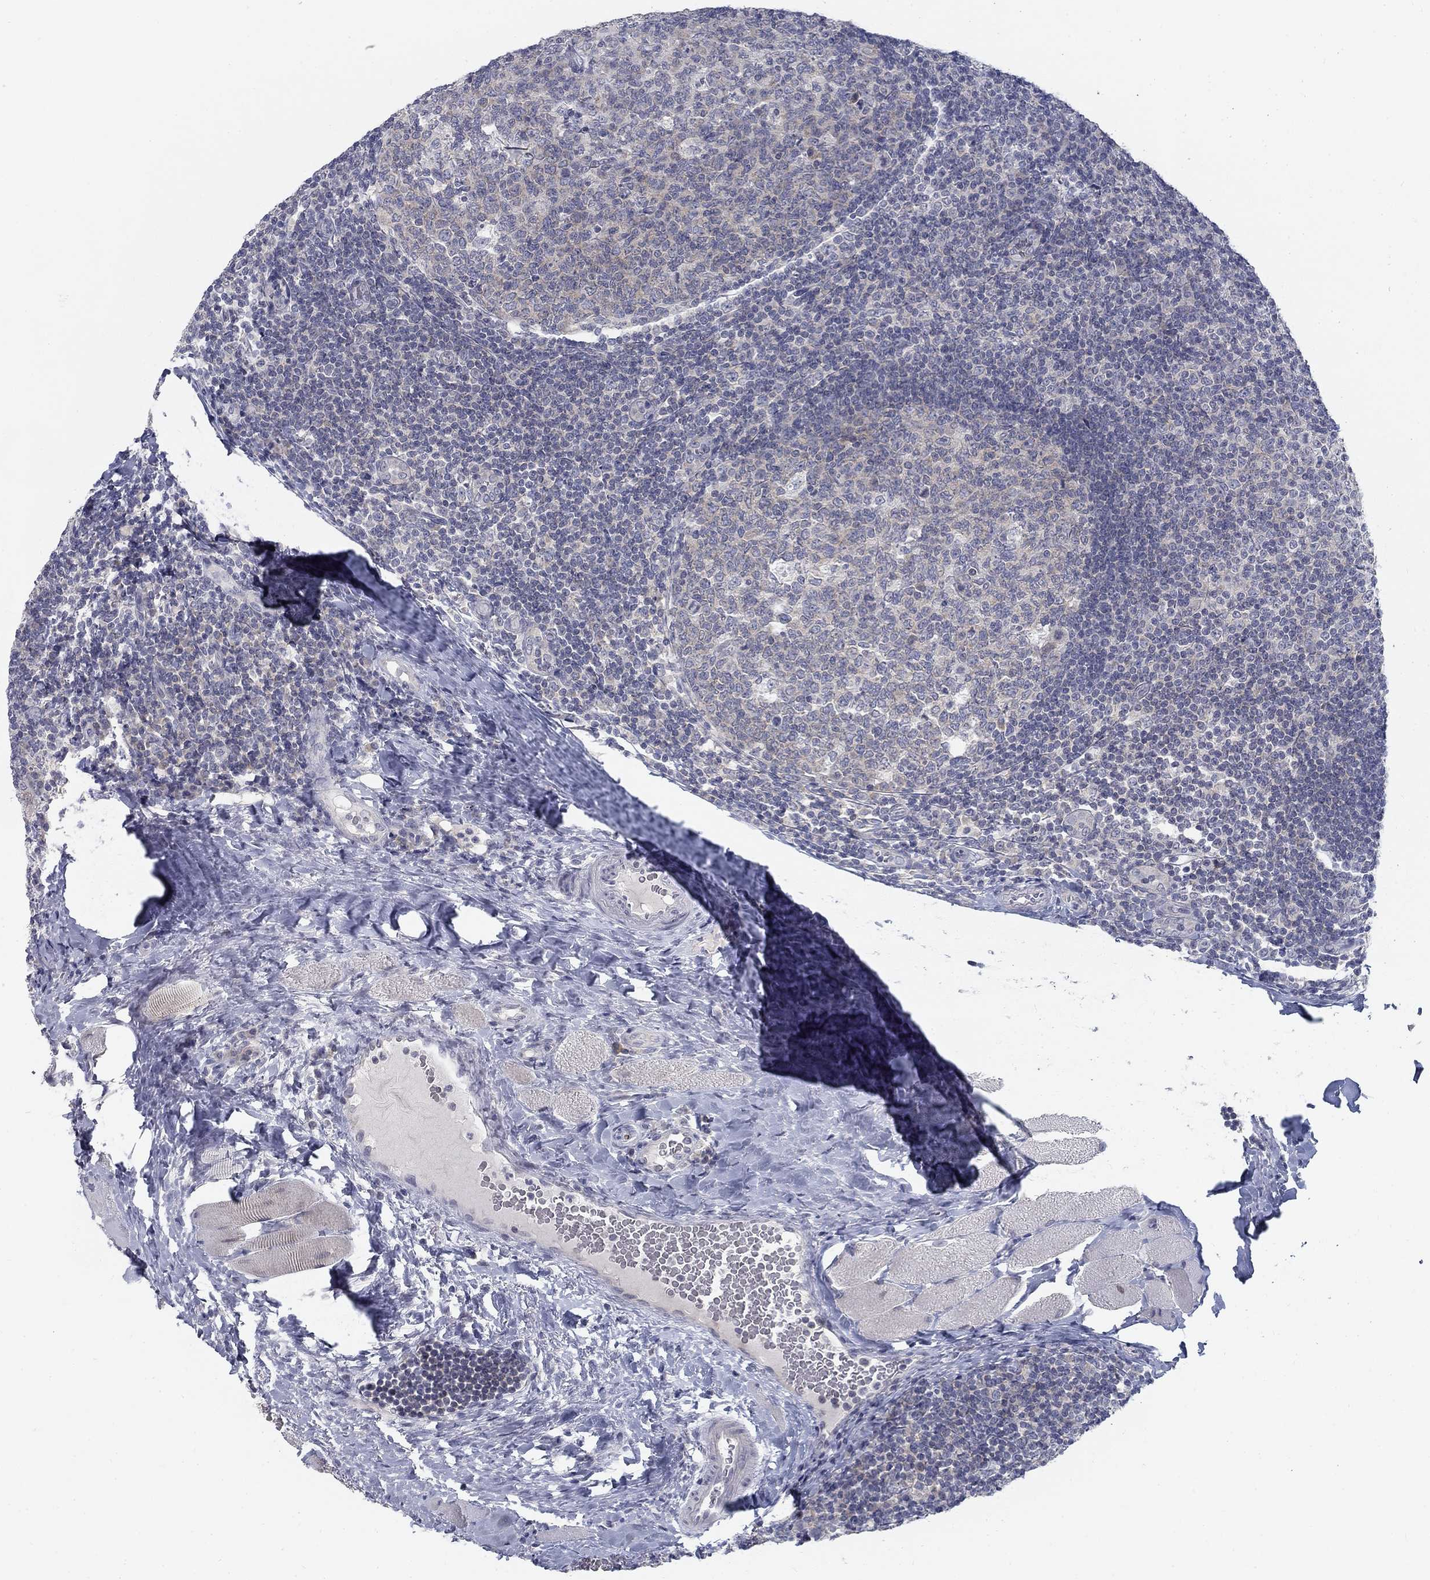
{"staining": {"intensity": "weak", "quantity": "<25%", "location": "cytoplasmic/membranous"}, "tissue": "tonsil", "cell_type": "Germinal center cells", "image_type": "normal", "snomed": [{"axis": "morphology", "description": "Normal tissue, NOS"}, {"axis": "topography", "description": "Tonsil"}], "caption": "Germinal center cells show no significant protein staining in unremarkable tonsil. (Immunohistochemistry (ihc), brightfield microscopy, high magnification).", "gene": "ATP1A3", "patient": {"sex": "male", "age": 17}}